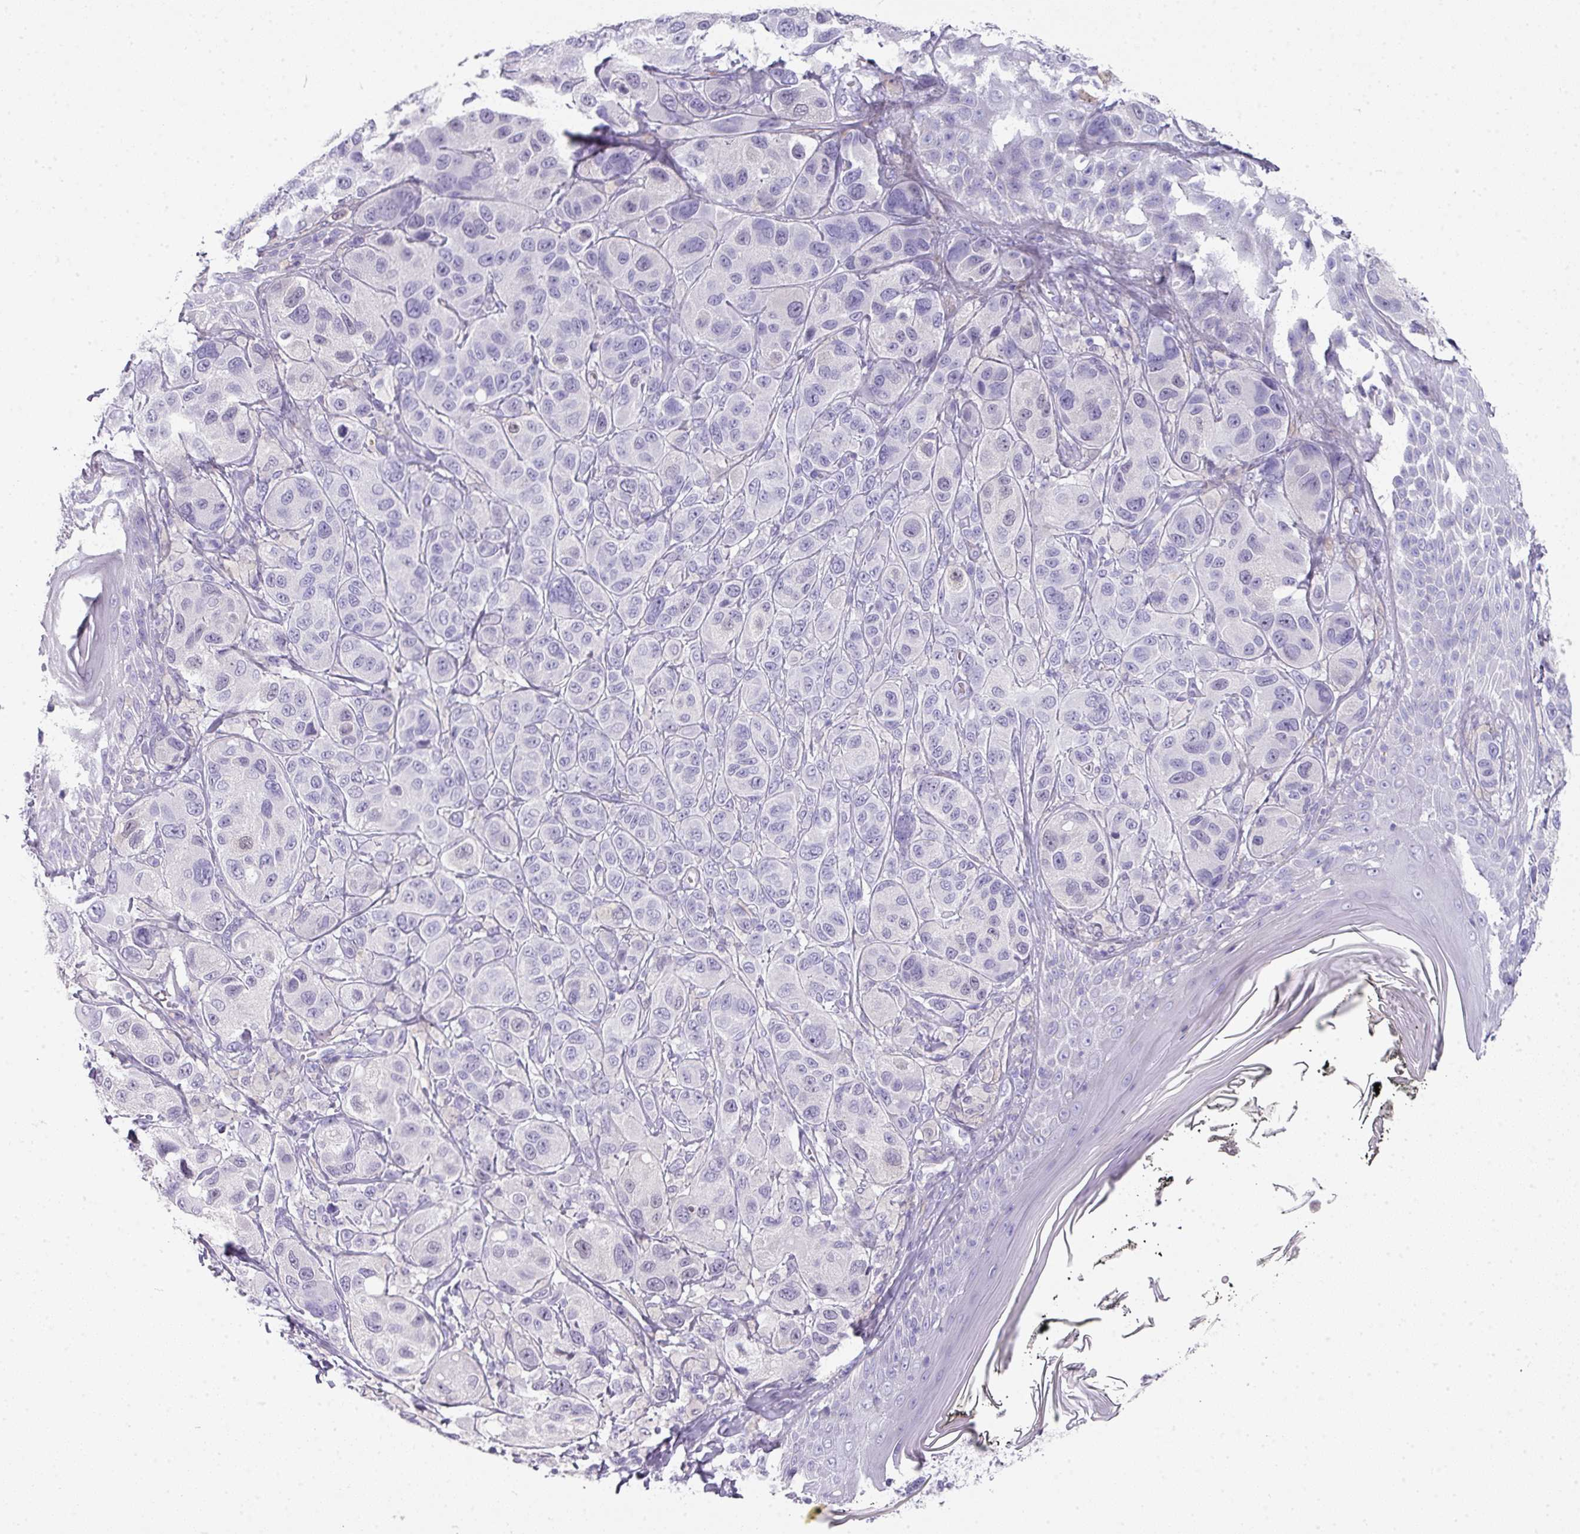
{"staining": {"intensity": "negative", "quantity": "none", "location": "none"}, "tissue": "melanoma", "cell_type": "Tumor cells", "image_type": "cancer", "snomed": [{"axis": "morphology", "description": "Malignant melanoma, NOS"}, {"axis": "topography", "description": "Skin"}], "caption": "Tumor cells are negative for protein expression in human melanoma. (Brightfield microscopy of DAB (3,3'-diaminobenzidine) immunohistochemistry at high magnification).", "gene": "GLI4", "patient": {"sex": "male", "age": 42}}